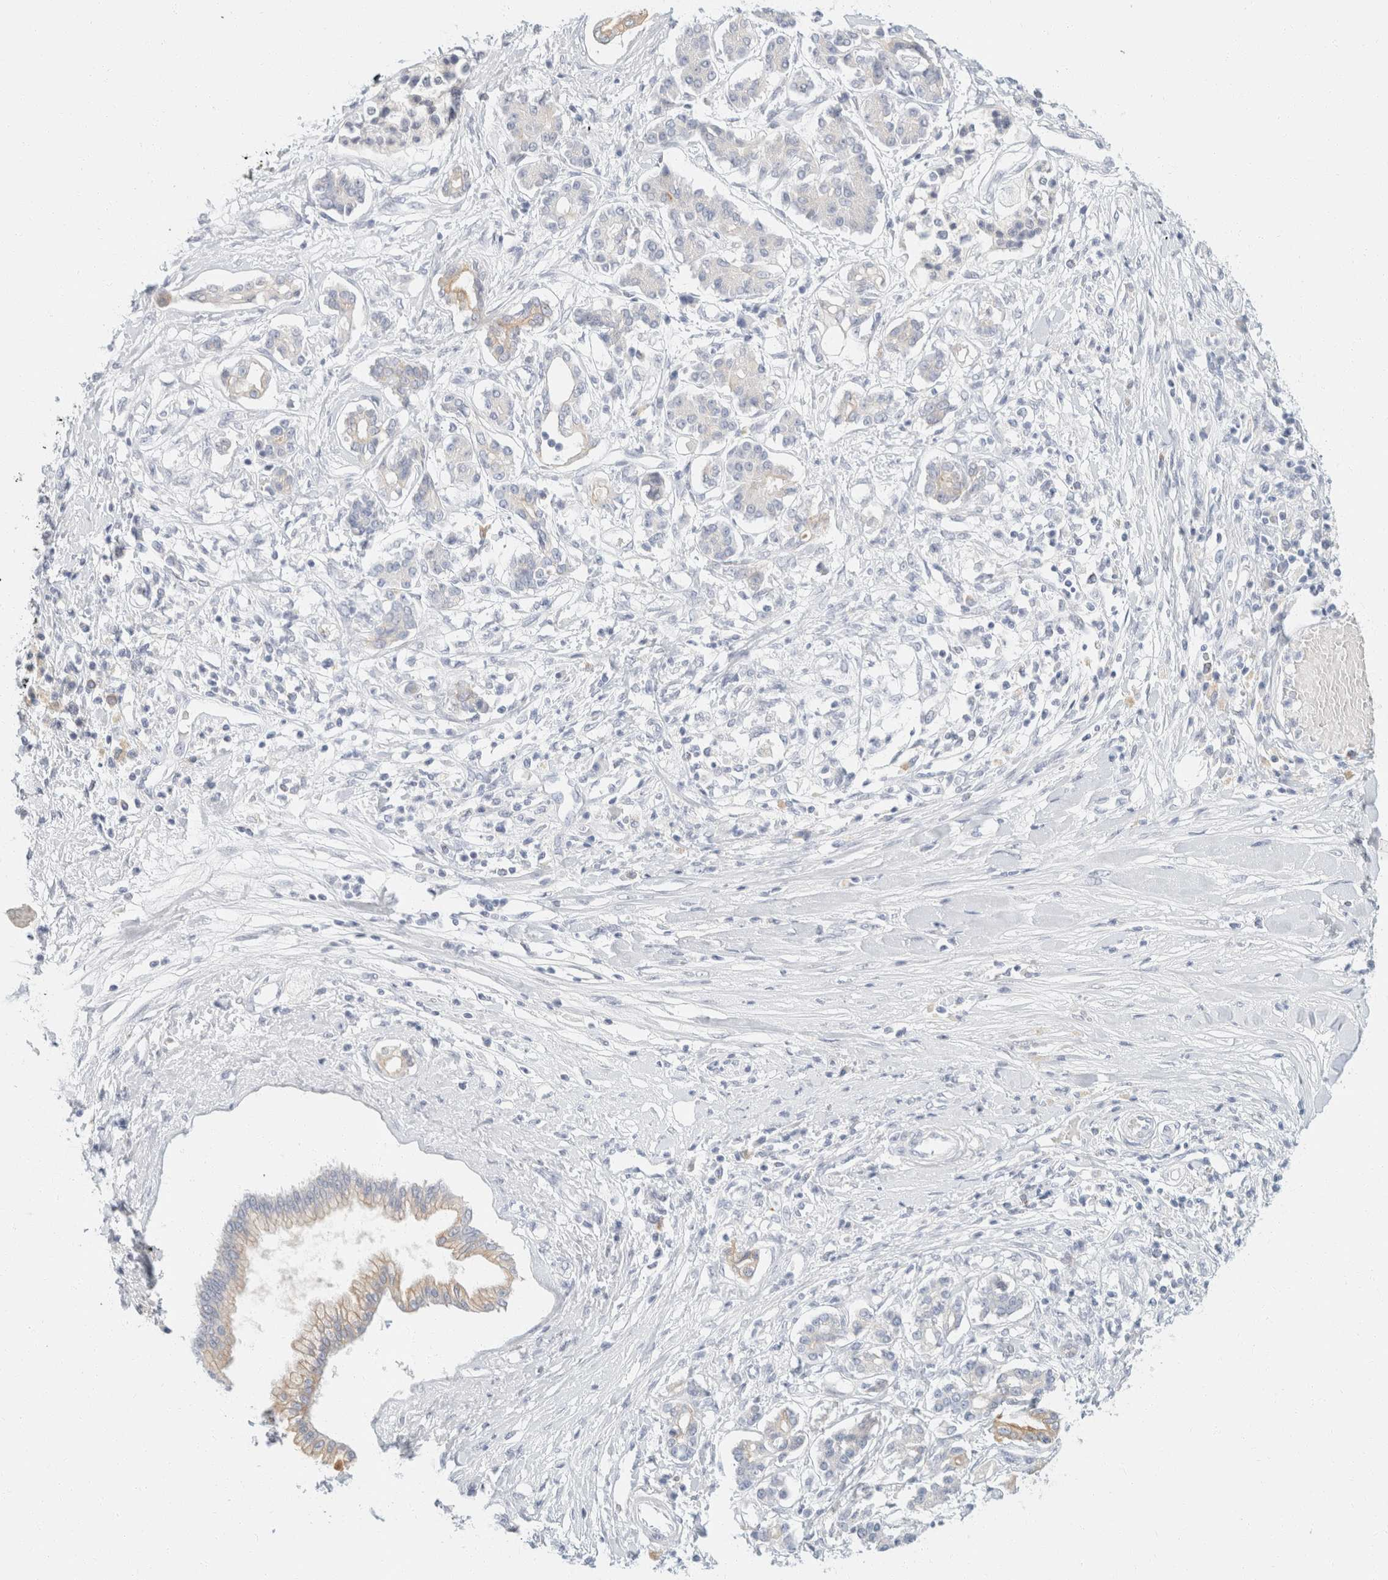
{"staining": {"intensity": "weak", "quantity": "<25%", "location": "cytoplasmic/membranous"}, "tissue": "pancreatic cancer", "cell_type": "Tumor cells", "image_type": "cancer", "snomed": [{"axis": "morphology", "description": "Adenocarcinoma, NOS"}, {"axis": "topography", "description": "Pancreas"}], "caption": "There is no significant expression in tumor cells of adenocarcinoma (pancreatic).", "gene": "KRT20", "patient": {"sex": "female", "age": 56}}